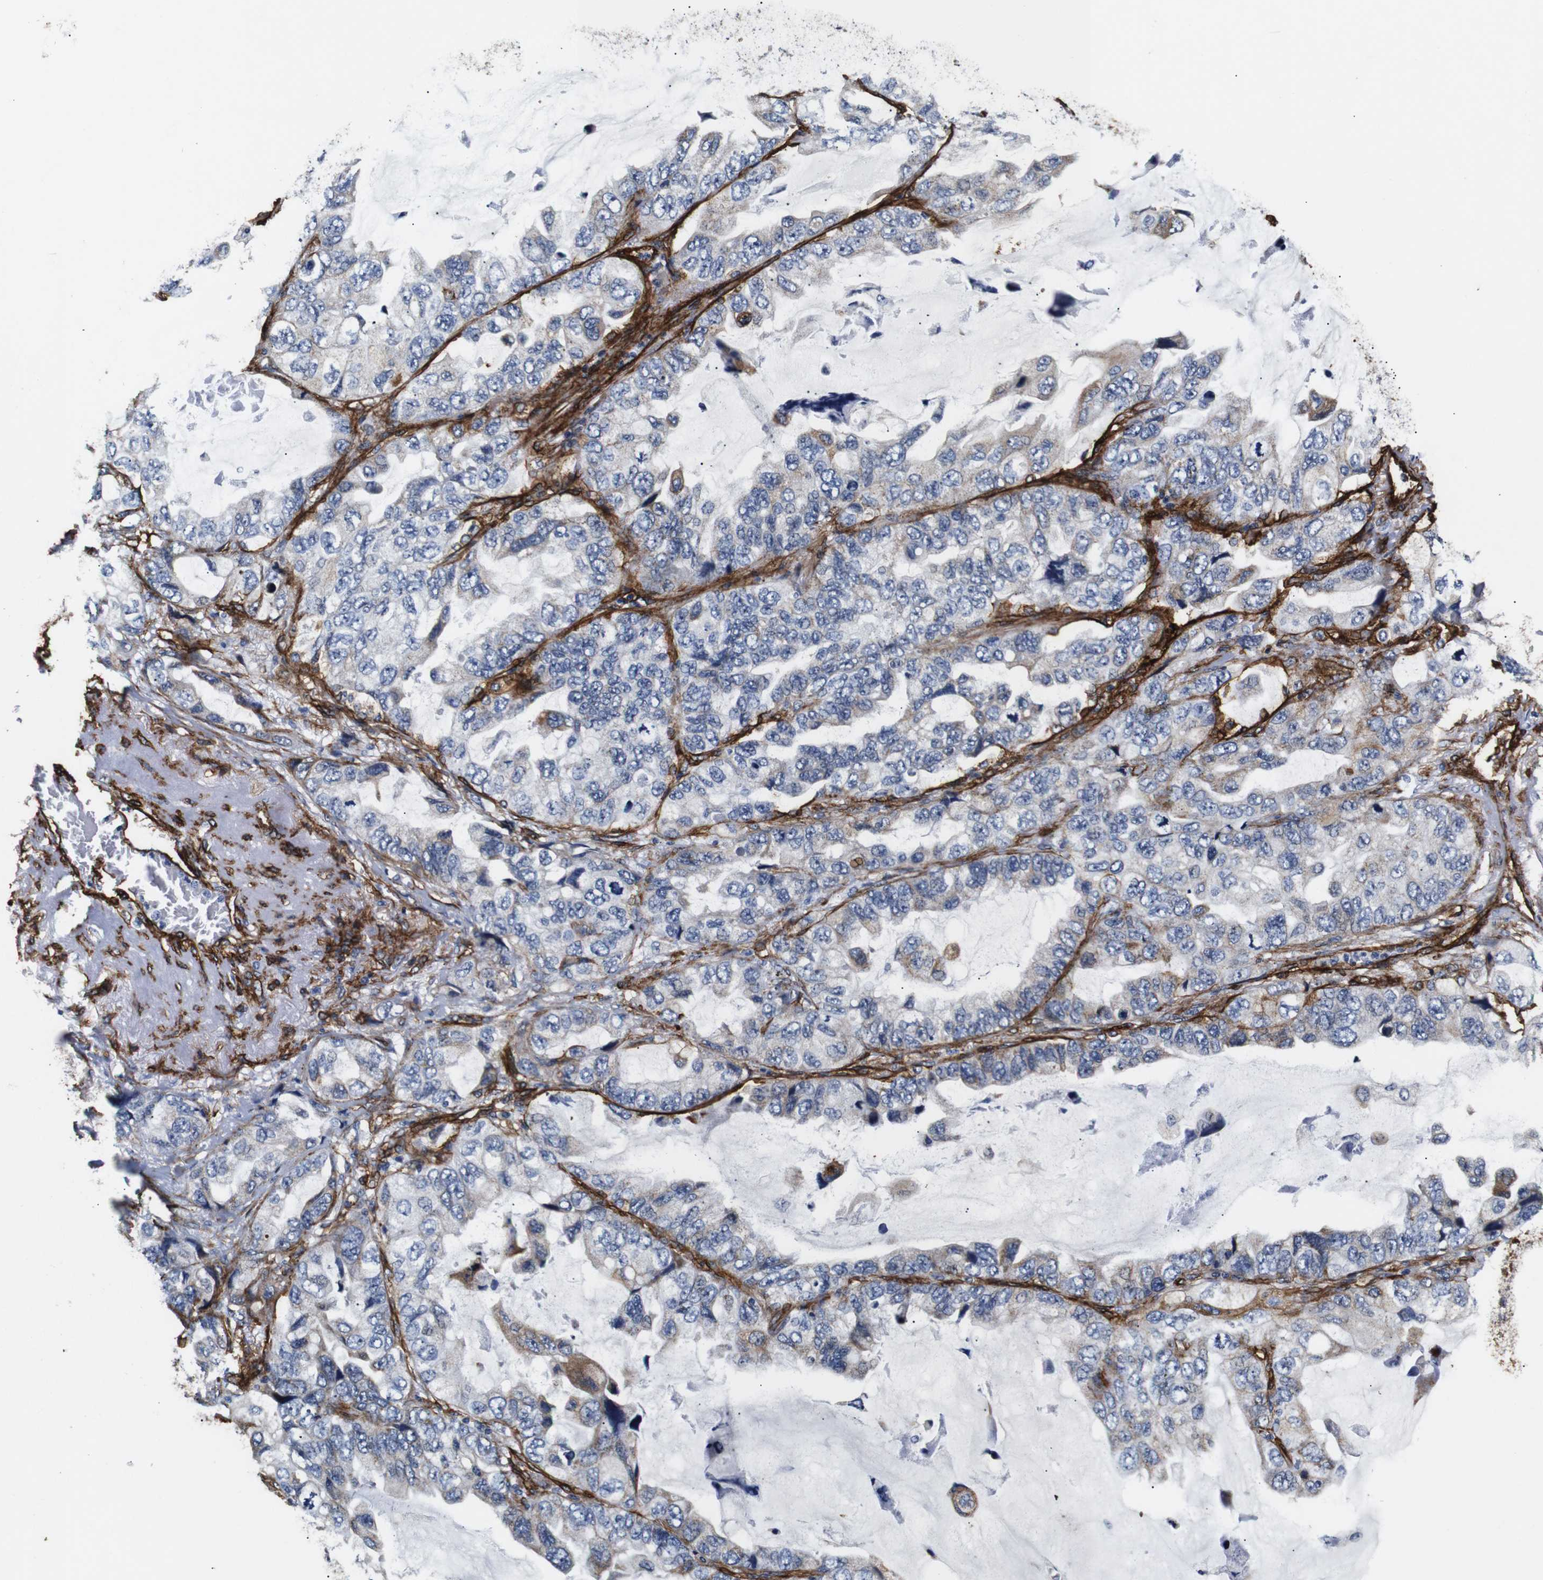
{"staining": {"intensity": "weak", "quantity": "25%-75%", "location": "cytoplasmic/membranous"}, "tissue": "lung cancer", "cell_type": "Tumor cells", "image_type": "cancer", "snomed": [{"axis": "morphology", "description": "Squamous cell carcinoma, NOS"}, {"axis": "topography", "description": "Lung"}], "caption": "Weak cytoplasmic/membranous protein staining is identified in about 25%-75% of tumor cells in lung cancer (squamous cell carcinoma).", "gene": "CAV2", "patient": {"sex": "female", "age": 73}}